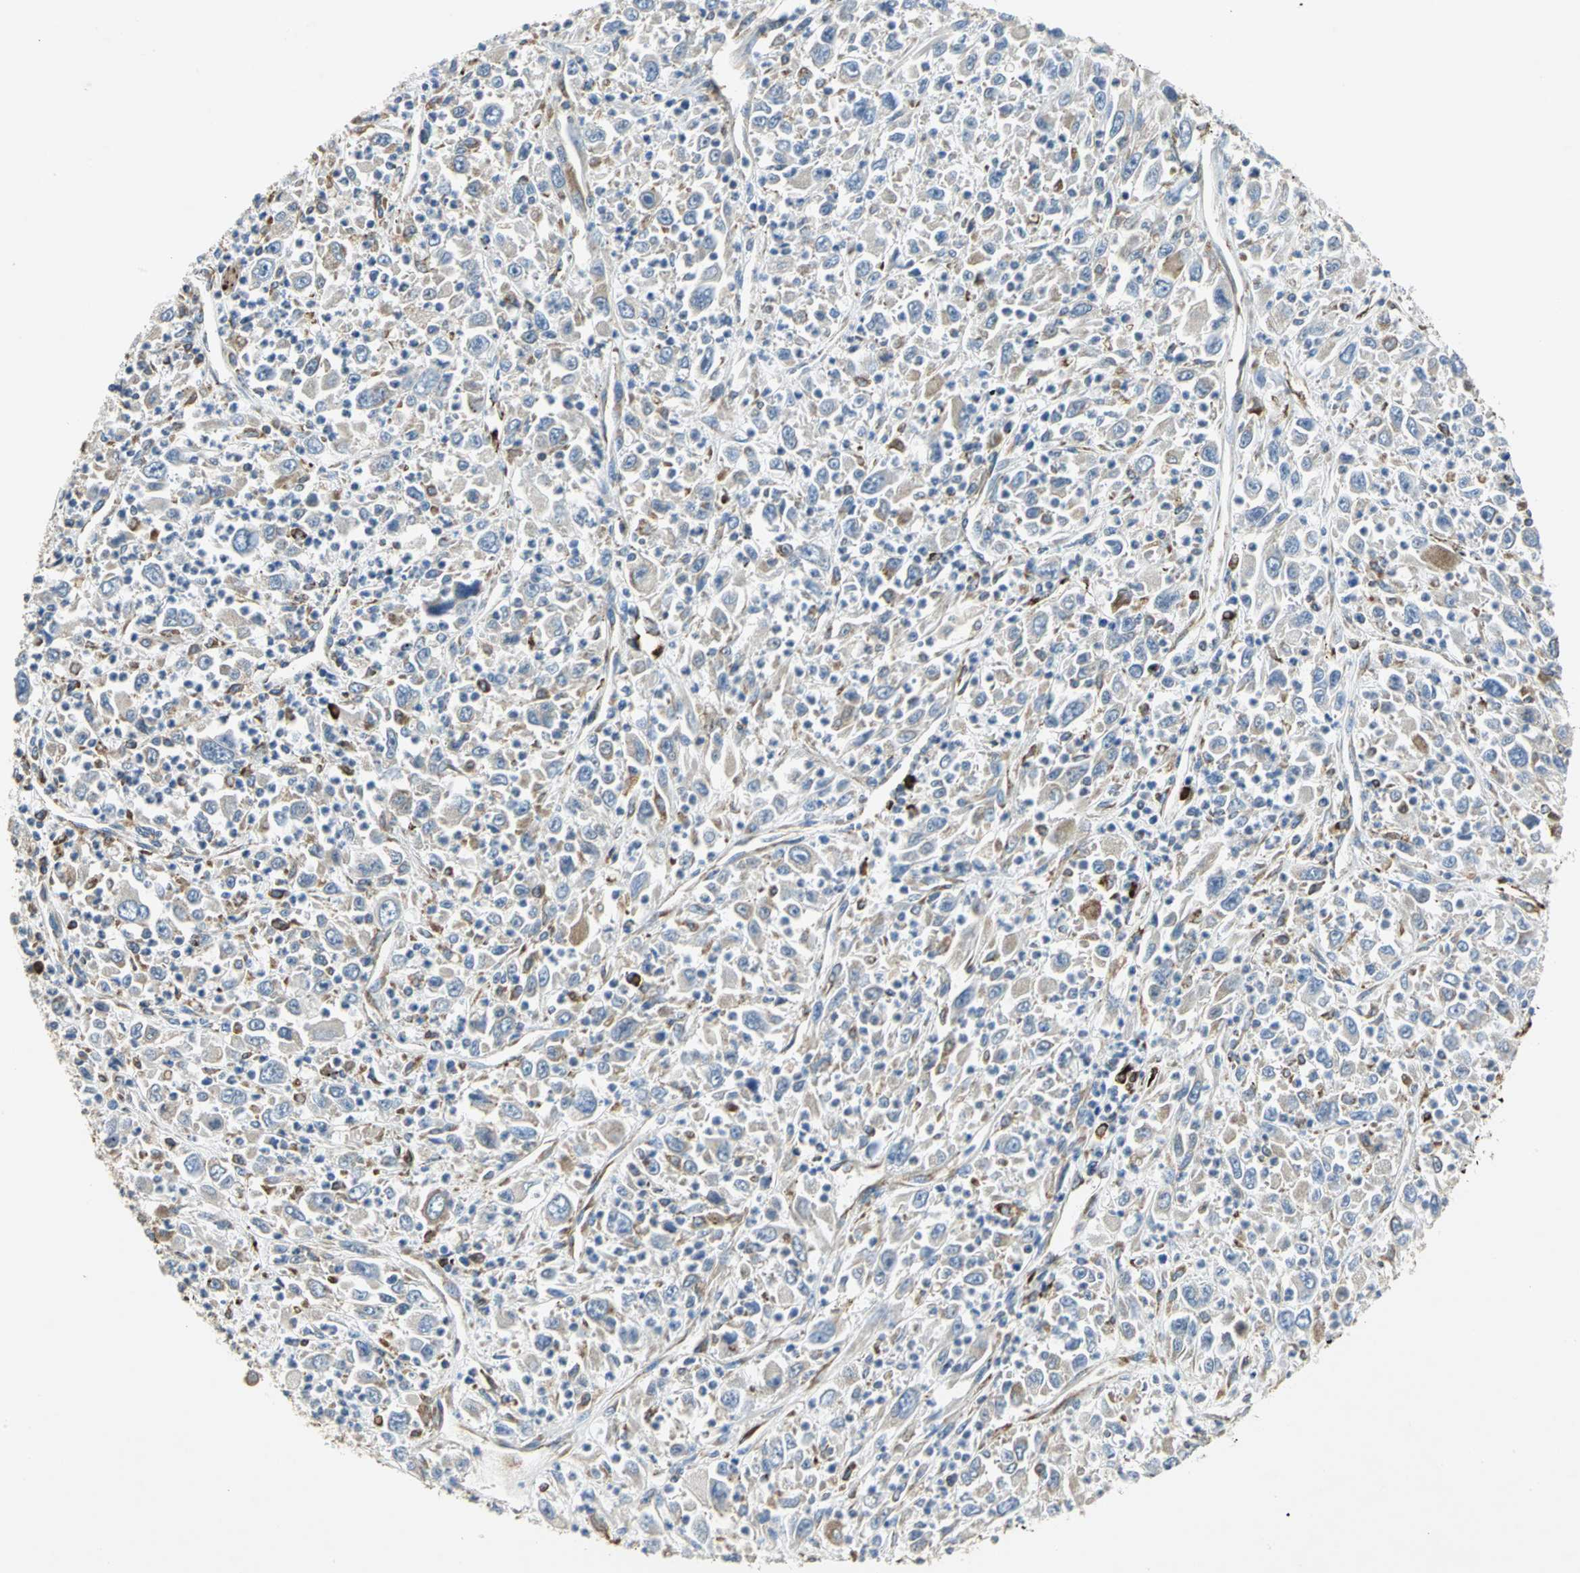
{"staining": {"intensity": "moderate", "quantity": "25%-75%", "location": "cytoplasmic/membranous"}, "tissue": "melanoma", "cell_type": "Tumor cells", "image_type": "cancer", "snomed": [{"axis": "morphology", "description": "Malignant melanoma, Metastatic site"}, {"axis": "topography", "description": "Skin"}], "caption": "Human malignant melanoma (metastatic site) stained with a protein marker exhibits moderate staining in tumor cells.", "gene": "TULP4", "patient": {"sex": "female", "age": 56}}